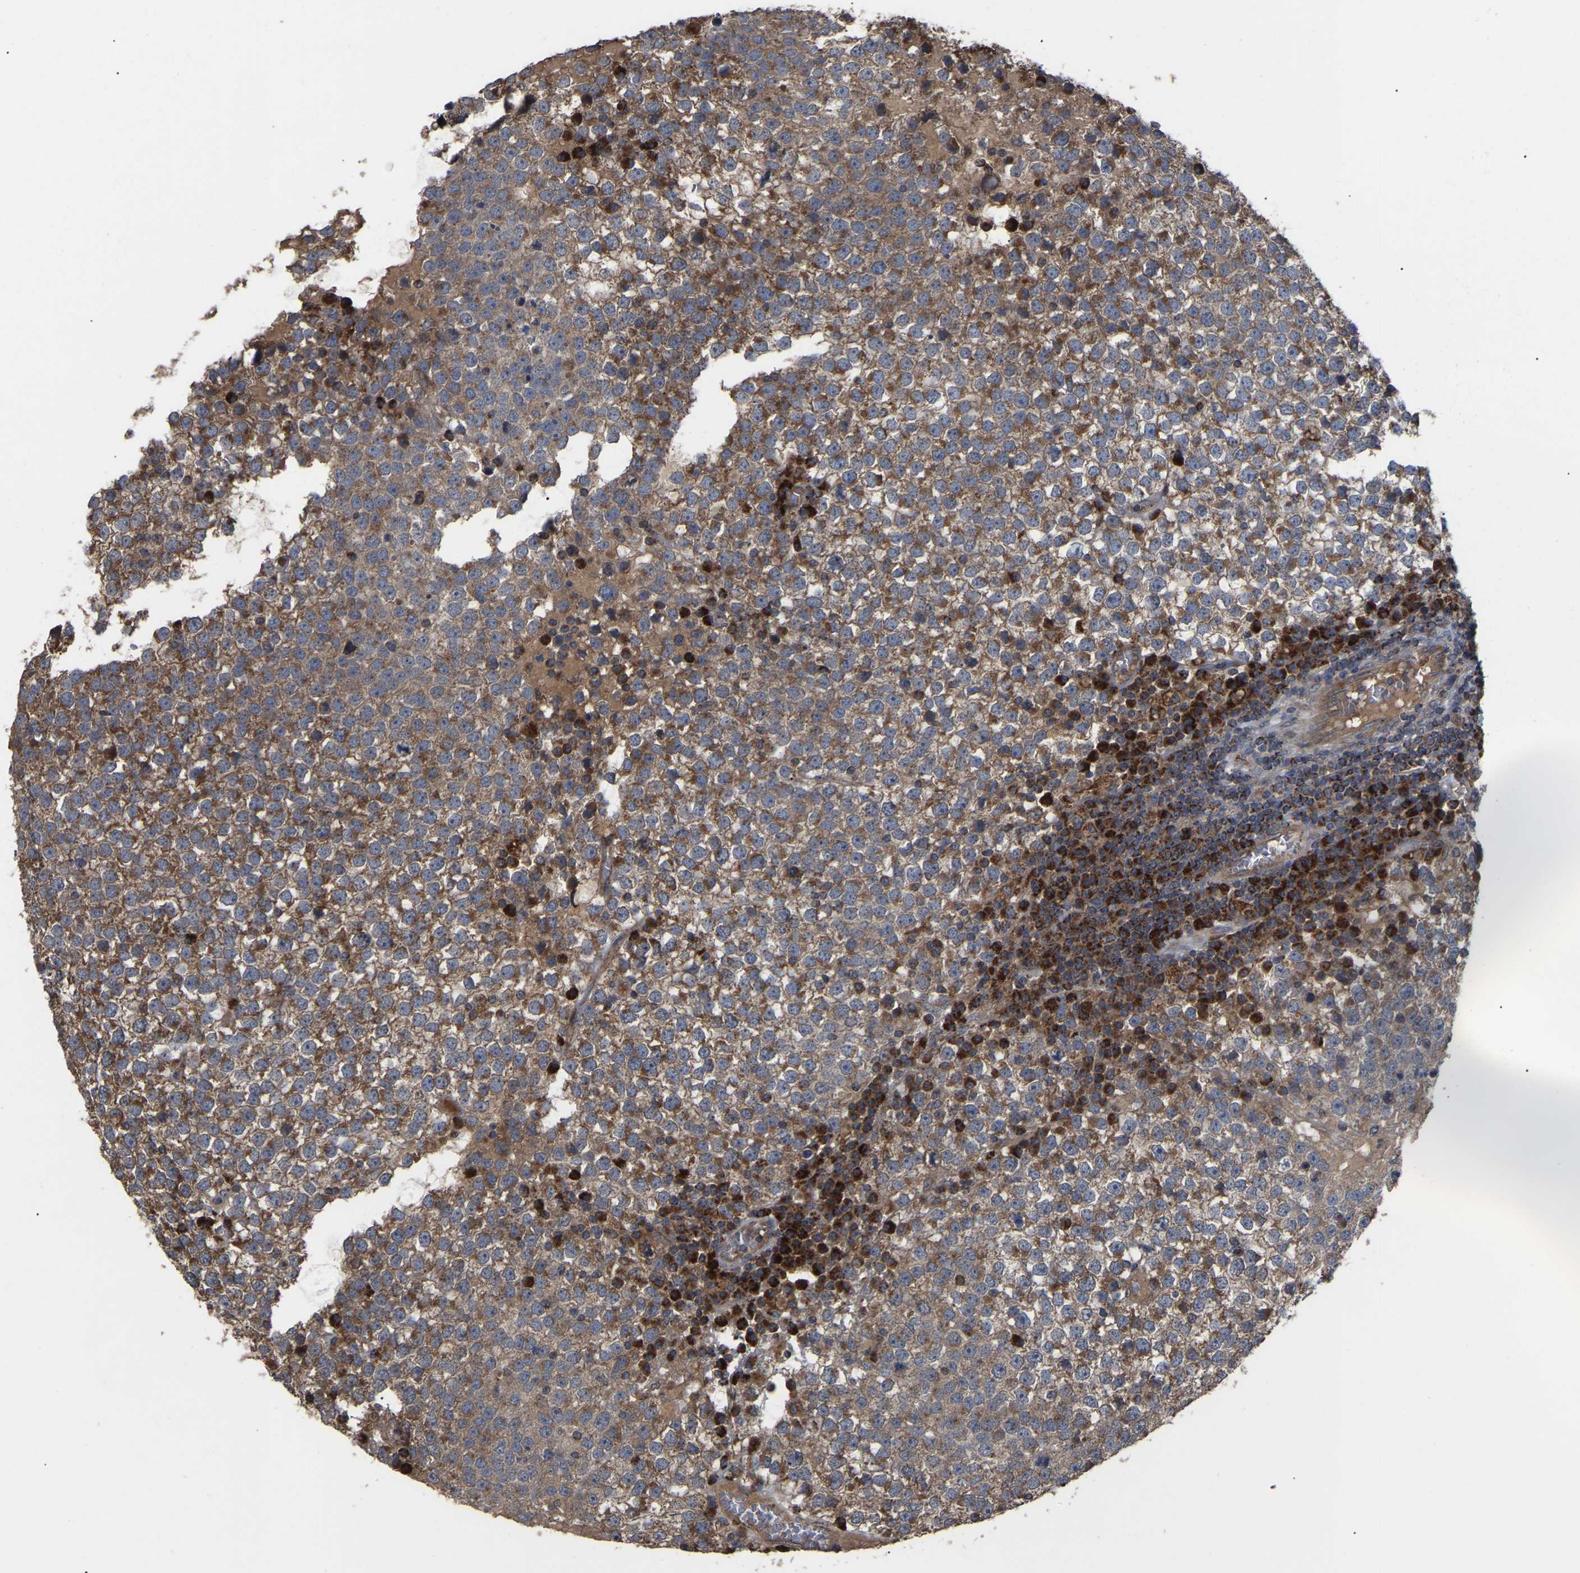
{"staining": {"intensity": "weak", "quantity": ">75%", "location": "cytoplasmic/membranous"}, "tissue": "testis cancer", "cell_type": "Tumor cells", "image_type": "cancer", "snomed": [{"axis": "morphology", "description": "Seminoma, NOS"}, {"axis": "topography", "description": "Testis"}], "caption": "Immunohistochemistry histopathology image of neoplastic tissue: testis seminoma stained using IHC shows low levels of weak protein expression localized specifically in the cytoplasmic/membranous of tumor cells, appearing as a cytoplasmic/membranous brown color.", "gene": "GCC1", "patient": {"sex": "male", "age": 65}}